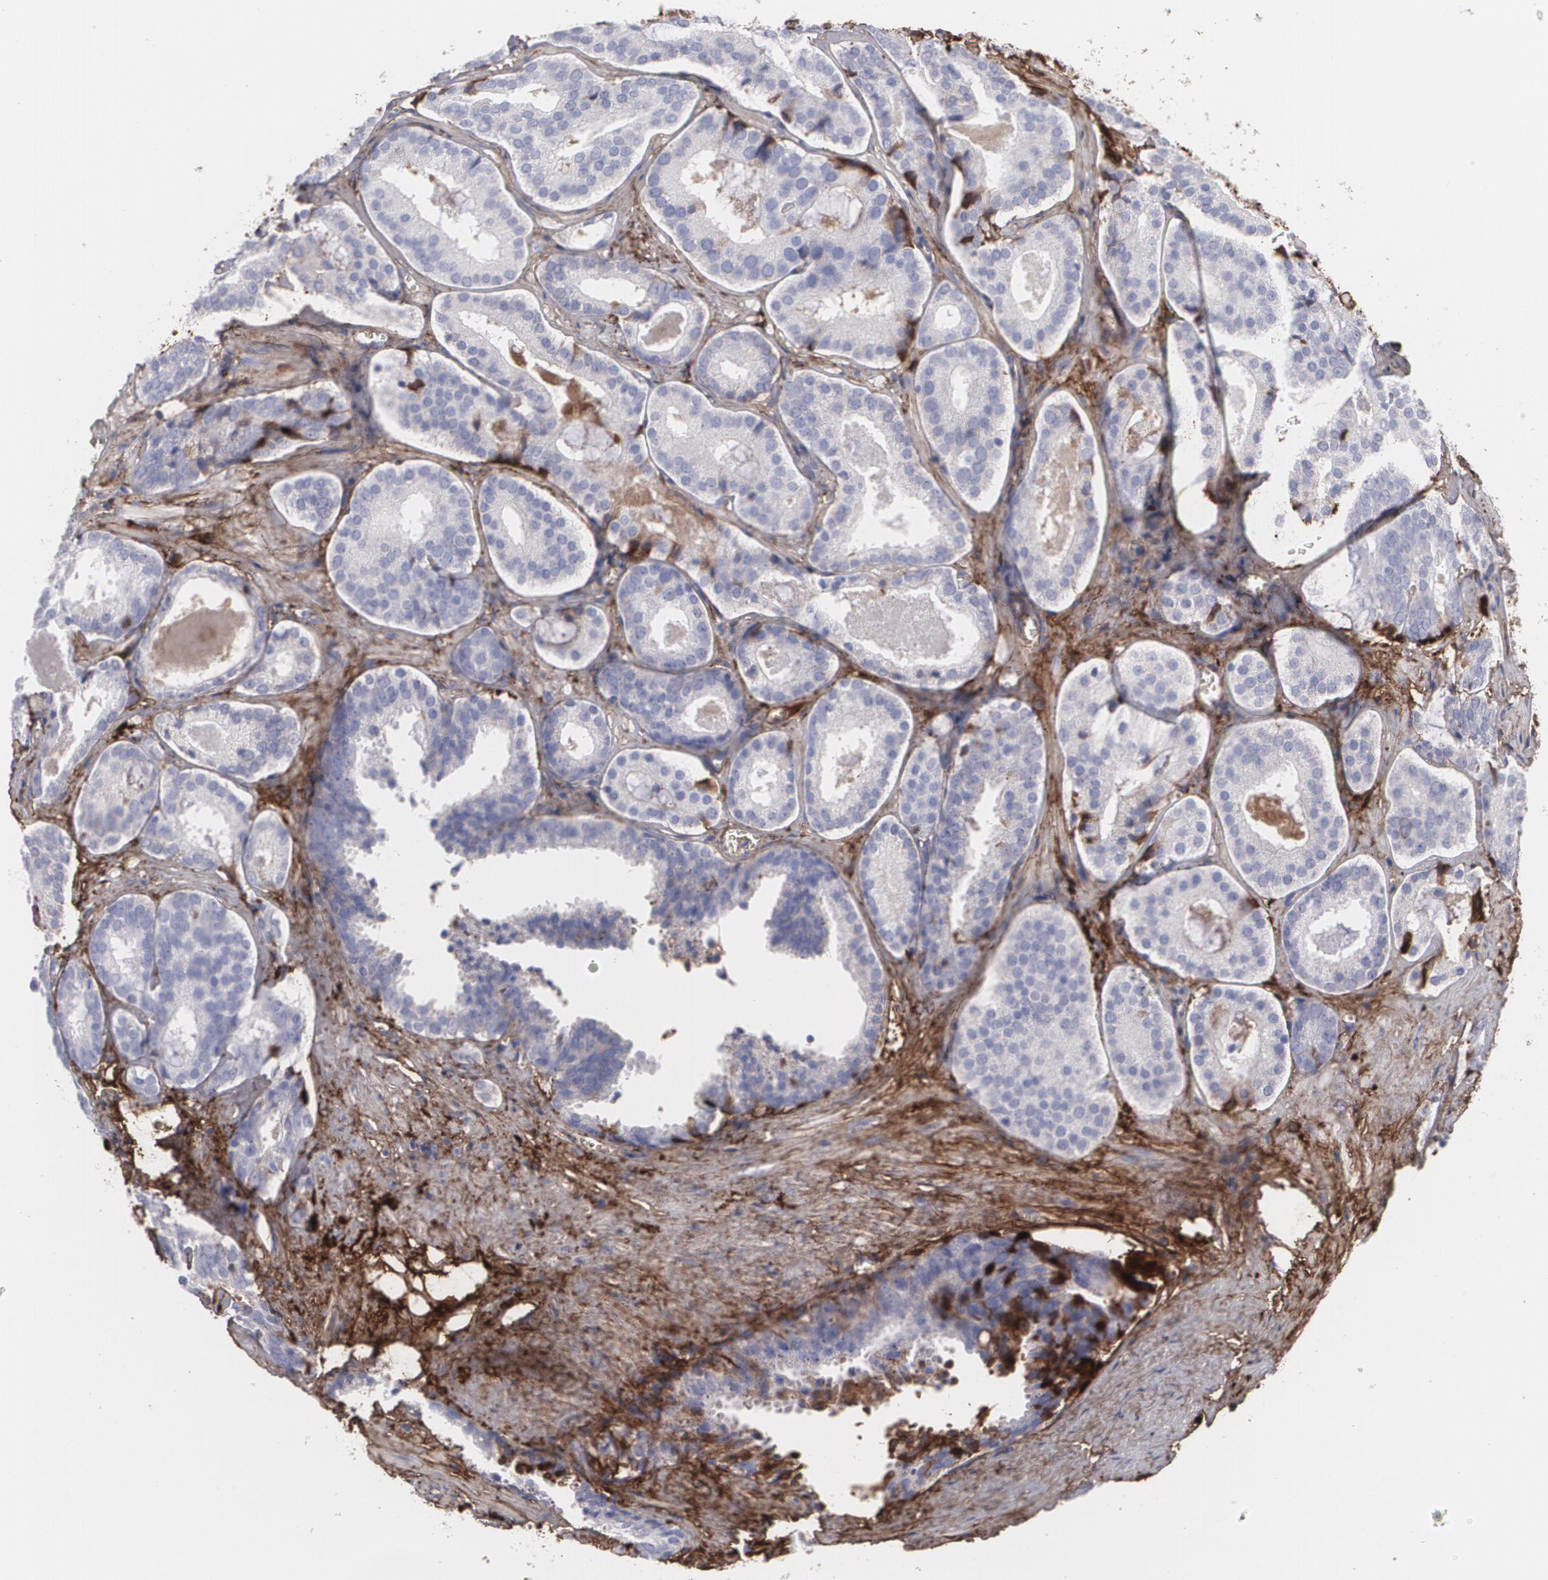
{"staining": {"intensity": "negative", "quantity": "none", "location": "none"}, "tissue": "prostate cancer", "cell_type": "Tumor cells", "image_type": "cancer", "snomed": [{"axis": "morphology", "description": "Adenocarcinoma, Medium grade"}, {"axis": "topography", "description": "Prostate"}], "caption": "DAB immunohistochemical staining of prostate medium-grade adenocarcinoma demonstrates no significant staining in tumor cells.", "gene": "FBLN1", "patient": {"sex": "male", "age": 64}}